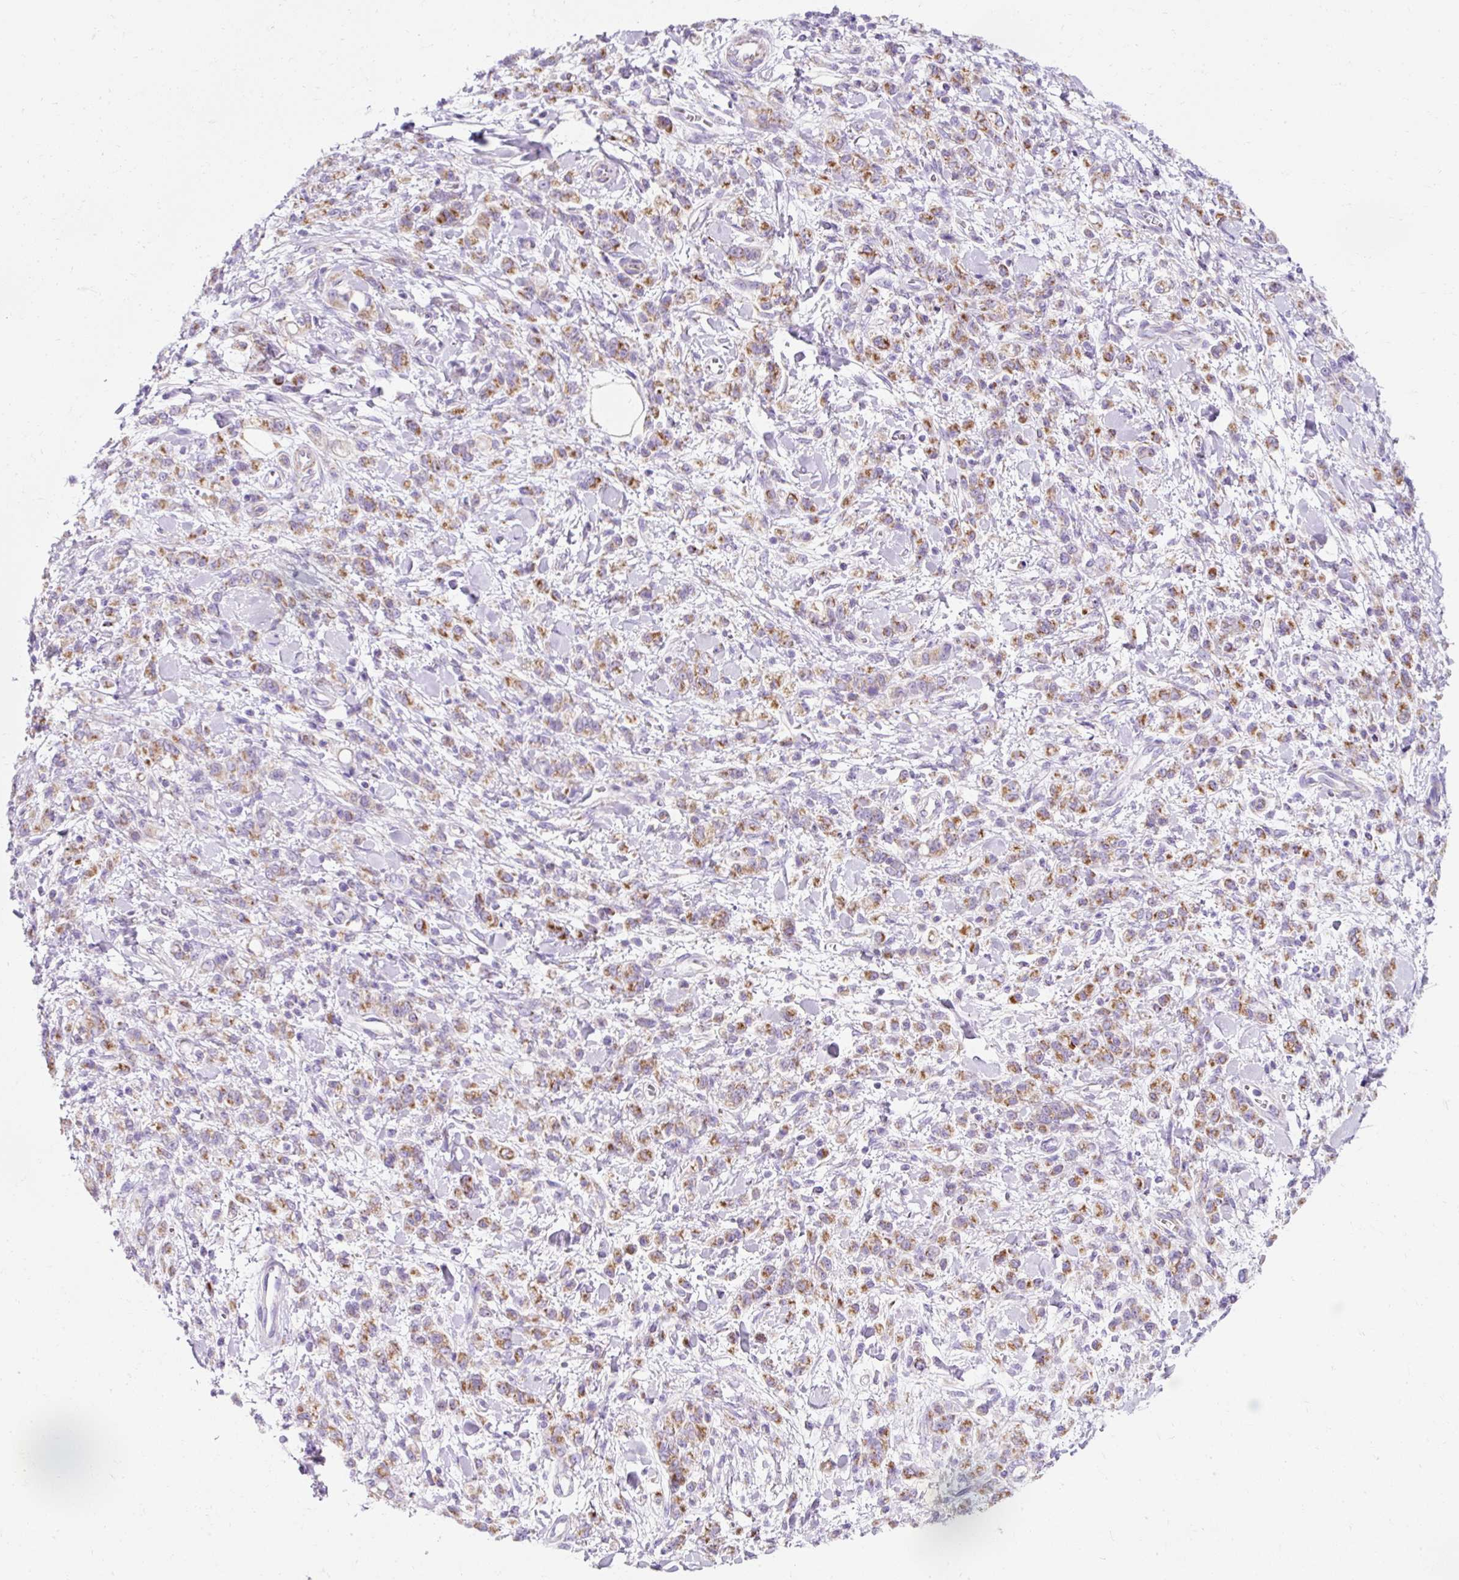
{"staining": {"intensity": "moderate", "quantity": ">75%", "location": "cytoplasmic/membranous"}, "tissue": "stomach cancer", "cell_type": "Tumor cells", "image_type": "cancer", "snomed": [{"axis": "morphology", "description": "Adenocarcinoma, NOS"}, {"axis": "topography", "description": "Stomach"}], "caption": "Moderate cytoplasmic/membranous protein positivity is identified in approximately >75% of tumor cells in adenocarcinoma (stomach). (Brightfield microscopy of DAB IHC at high magnification).", "gene": "PLPP2", "patient": {"sex": "male", "age": 77}}